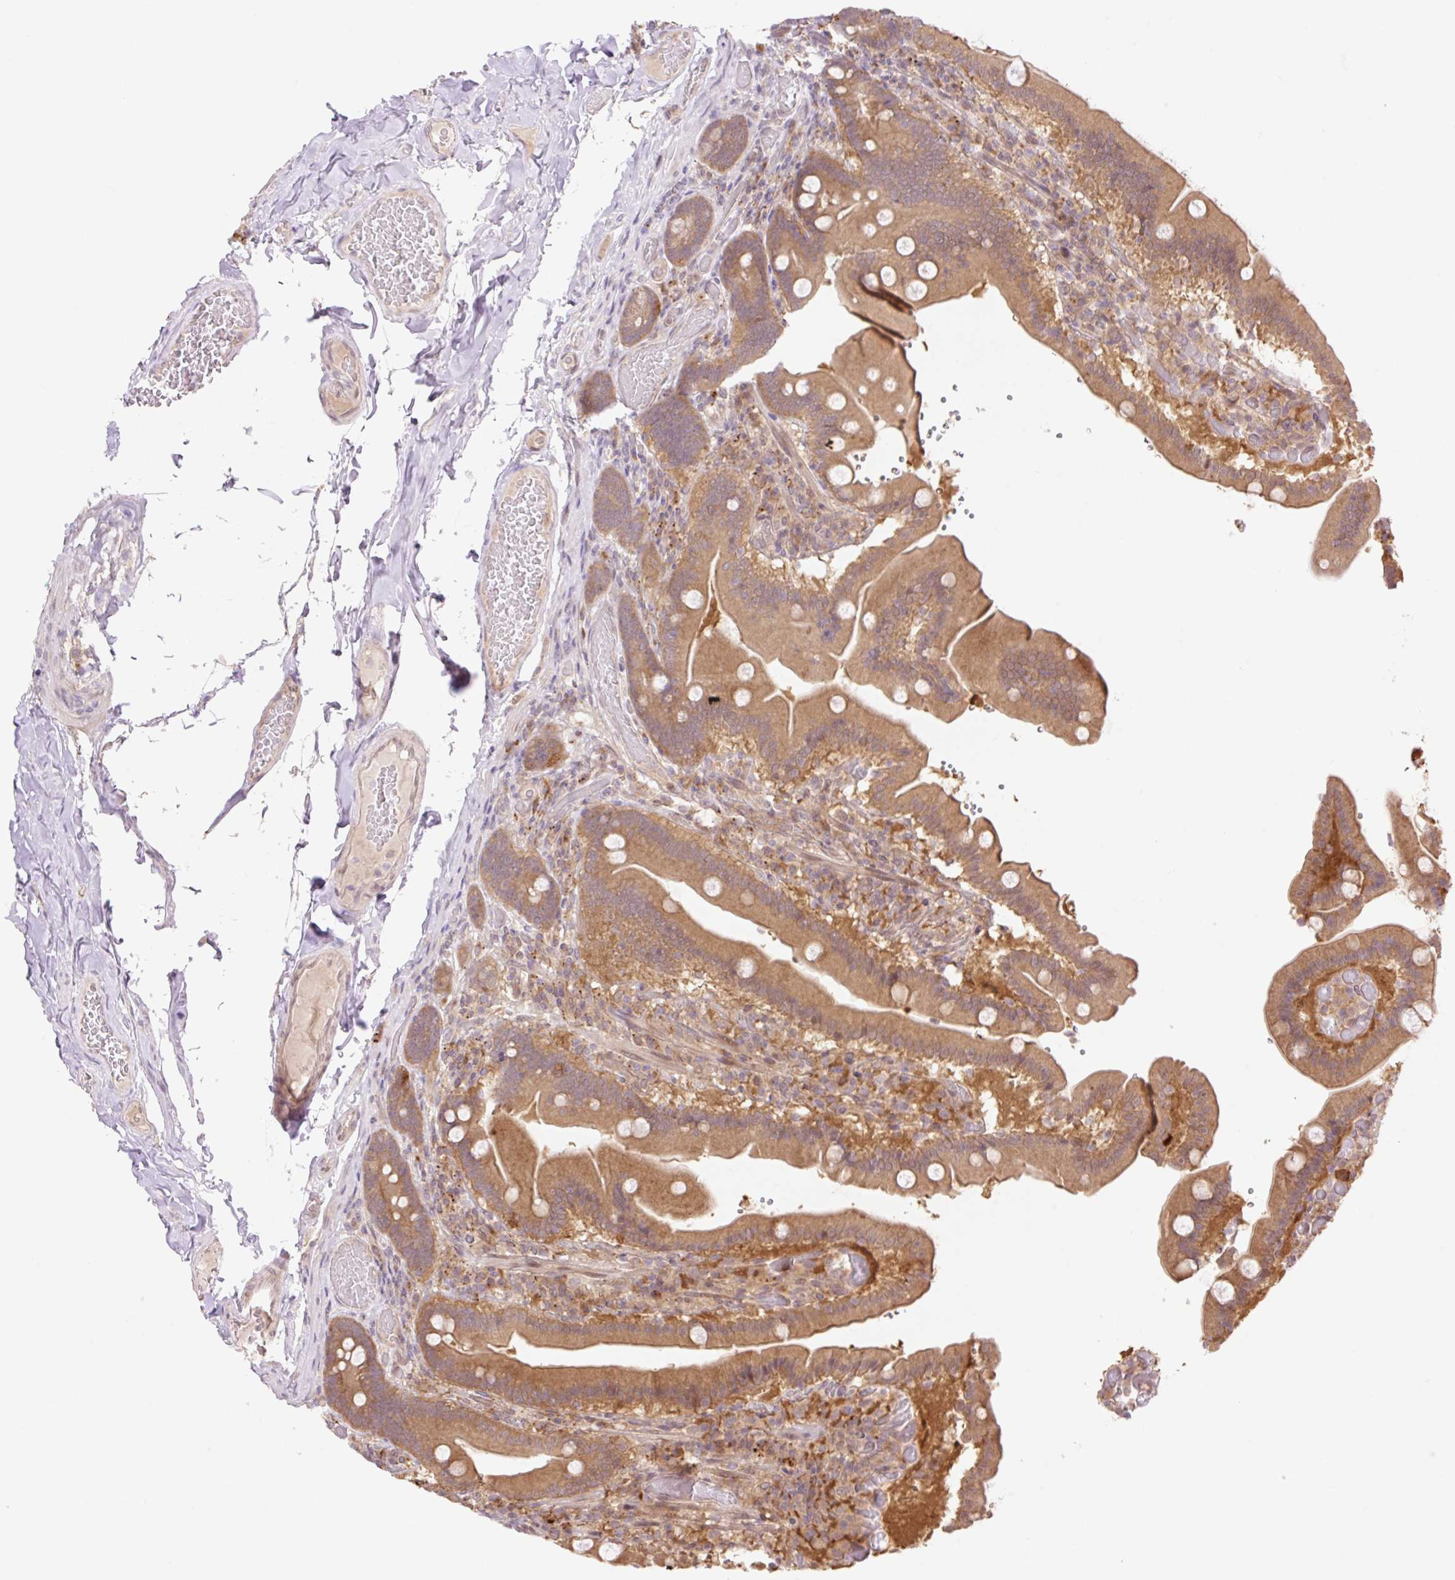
{"staining": {"intensity": "moderate", "quantity": ">75%", "location": "cytoplasmic/membranous,nuclear"}, "tissue": "duodenum", "cell_type": "Glandular cells", "image_type": "normal", "snomed": [{"axis": "morphology", "description": "Normal tissue, NOS"}, {"axis": "topography", "description": "Duodenum"}], "caption": "The image displays immunohistochemical staining of normal duodenum. There is moderate cytoplasmic/membranous,nuclear positivity is present in about >75% of glandular cells. The staining is performed using DAB brown chromogen to label protein expression. The nuclei are counter-stained blue using hematoxylin.", "gene": "VPS25", "patient": {"sex": "female", "age": 62}}